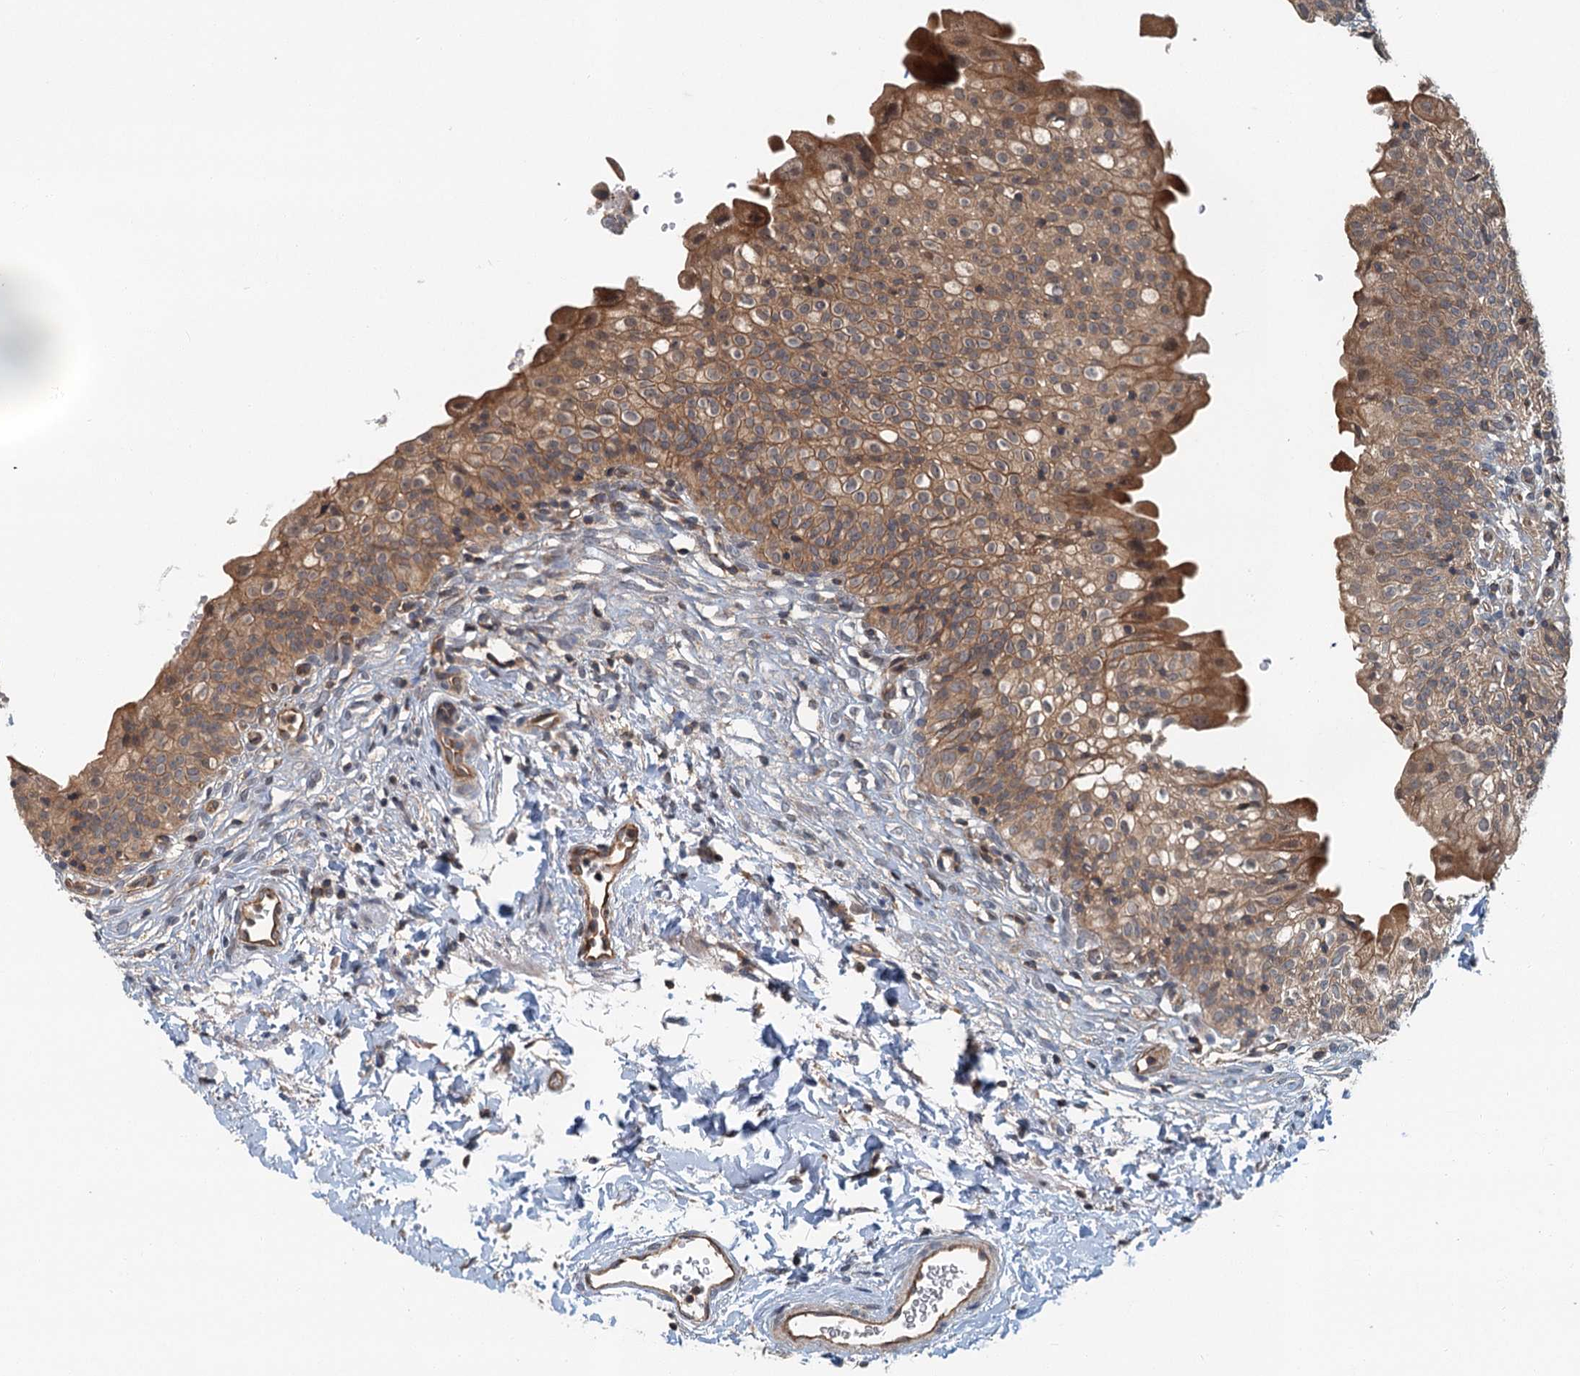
{"staining": {"intensity": "moderate", "quantity": ">75%", "location": "cytoplasmic/membranous"}, "tissue": "urinary bladder", "cell_type": "Urothelial cells", "image_type": "normal", "snomed": [{"axis": "morphology", "description": "Normal tissue, NOS"}, {"axis": "topography", "description": "Urinary bladder"}], "caption": "Human urinary bladder stained for a protein (brown) demonstrates moderate cytoplasmic/membranous positive expression in about >75% of urothelial cells.", "gene": "ZNF527", "patient": {"sex": "male", "age": 55}}